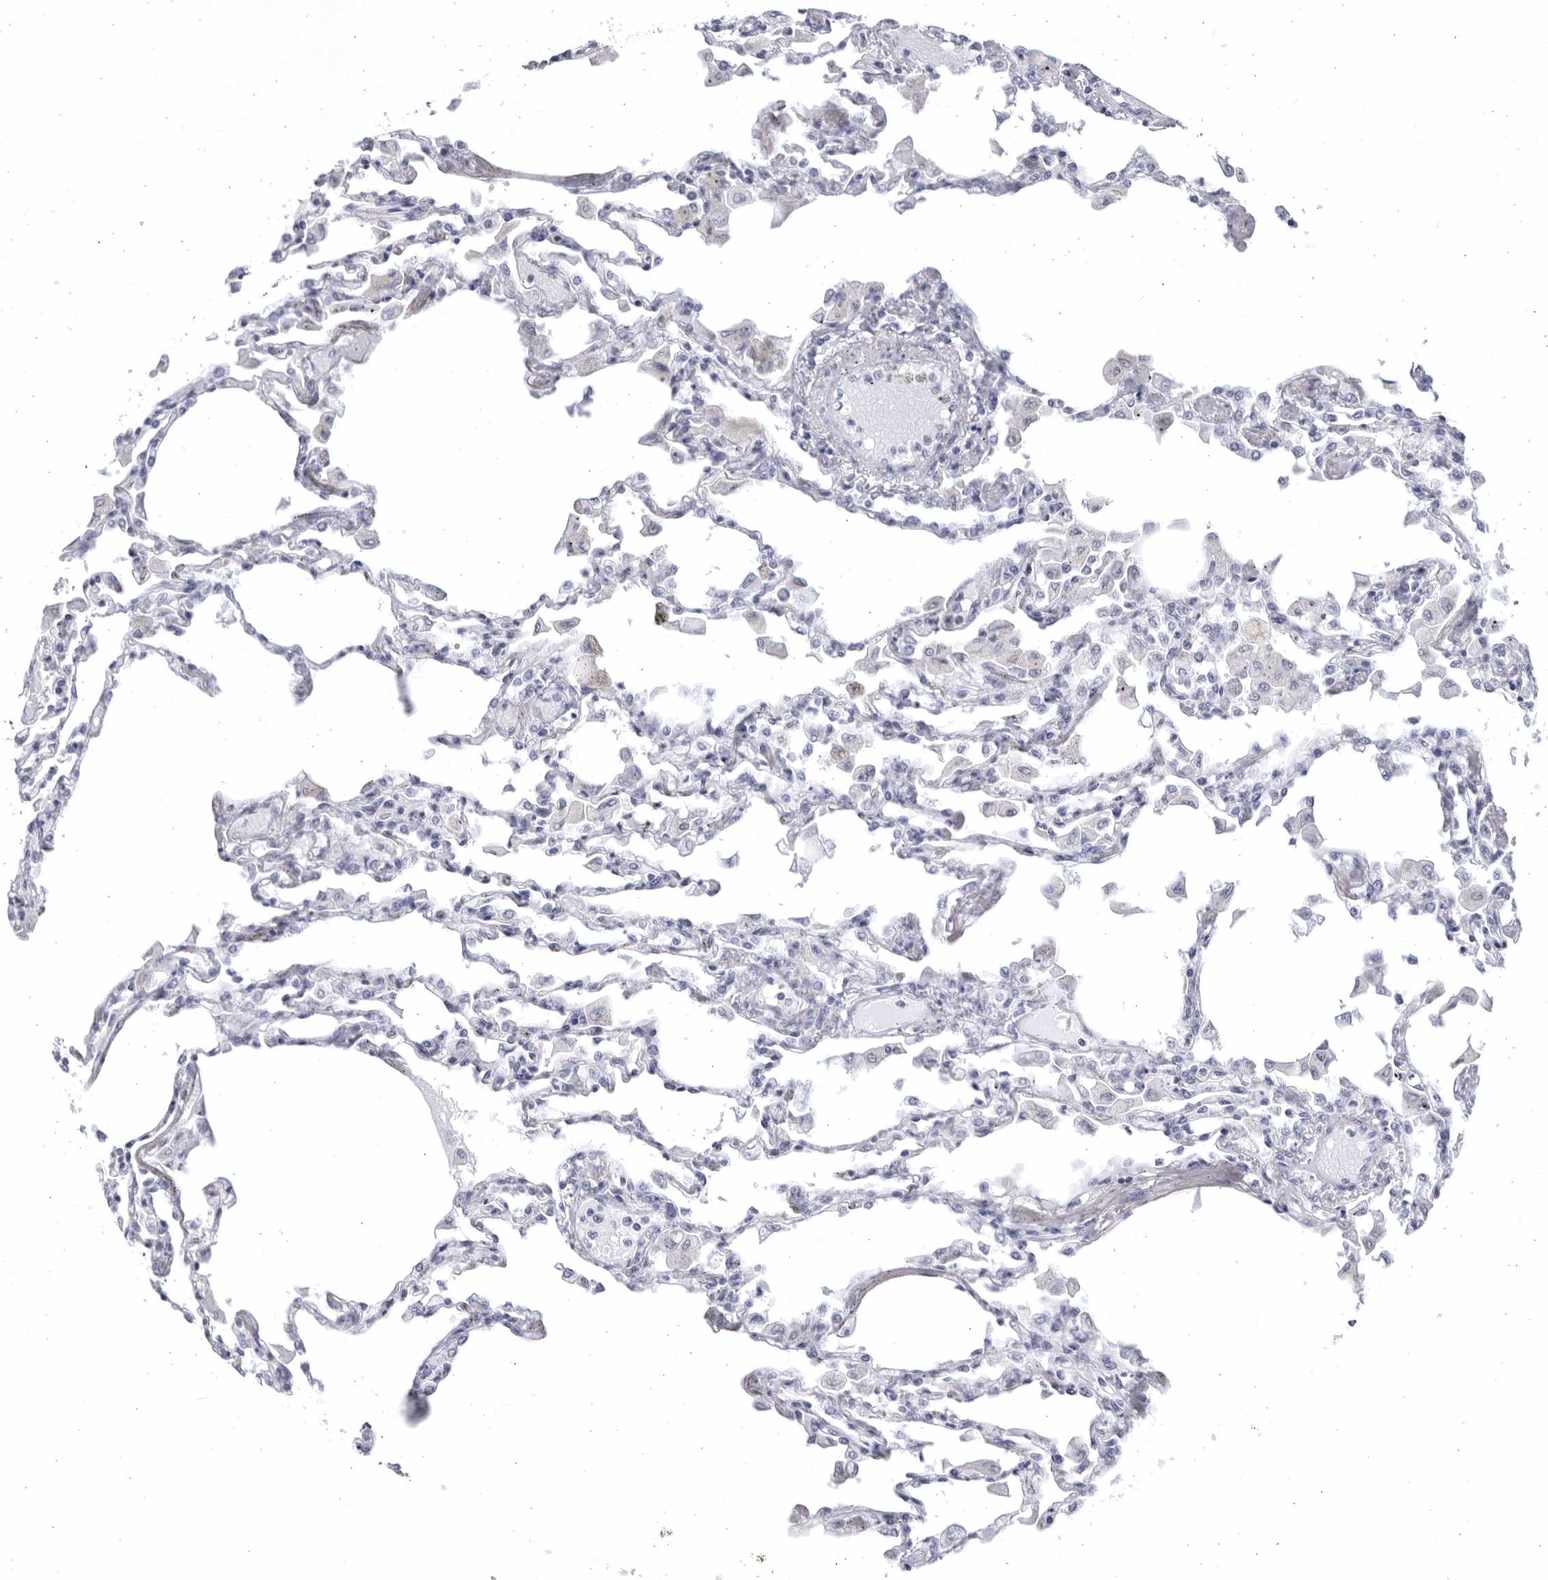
{"staining": {"intensity": "negative", "quantity": "none", "location": "none"}, "tissue": "lung", "cell_type": "Alveolar cells", "image_type": "normal", "snomed": [{"axis": "morphology", "description": "Normal tissue, NOS"}, {"axis": "topography", "description": "Bronchus"}, {"axis": "topography", "description": "Lung"}], "caption": "Immunohistochemistry micrograph of unremarkable human lung stained for a protein (brown), which exhibits no positivity in alveolar cells.", "gene": "CCDC181", "patient": {"sex": "female", "age": 49}}